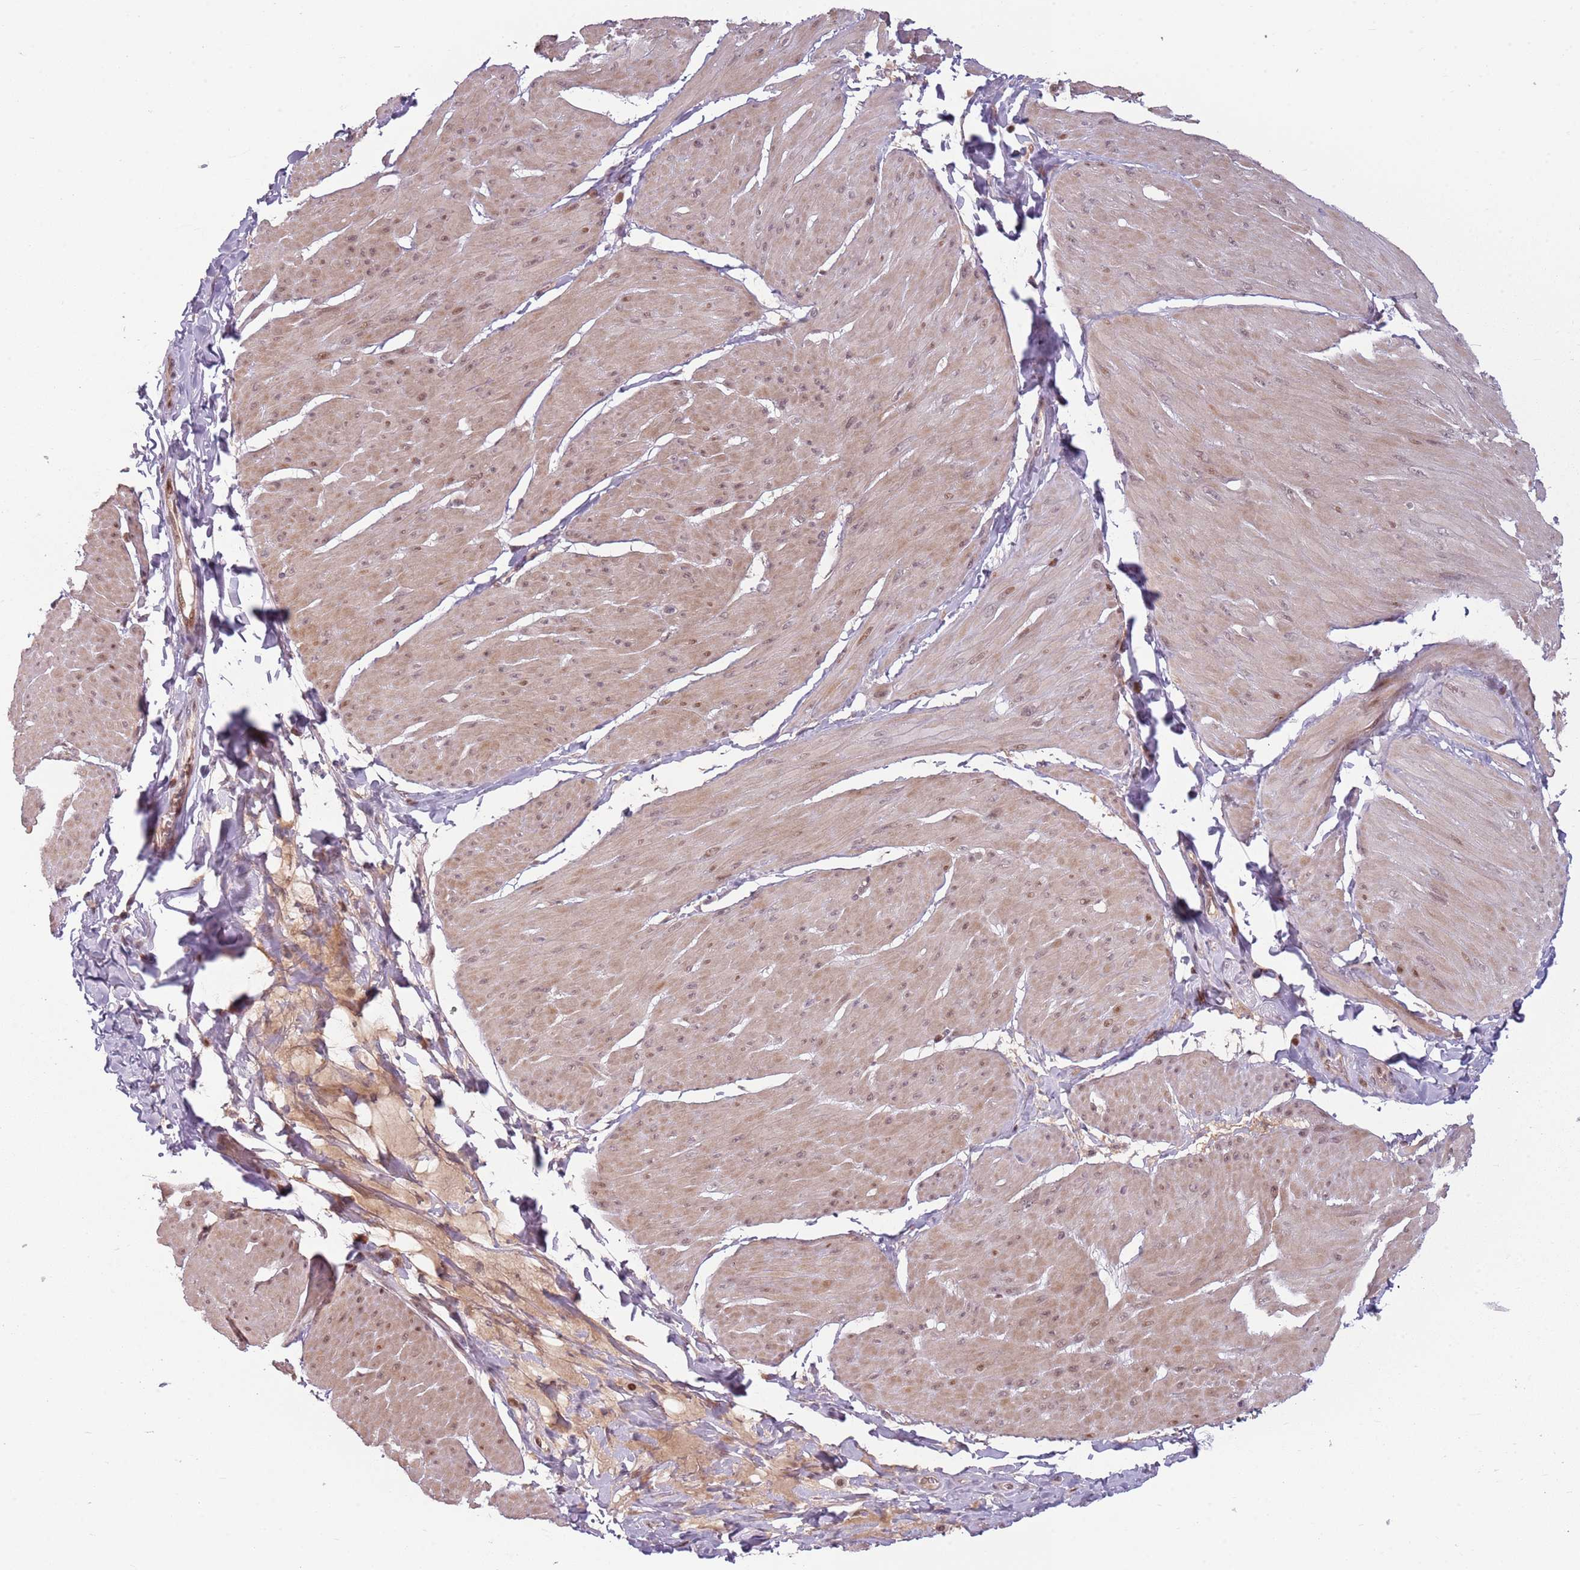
{"staining": {"intensity": "weak", "quantity": "25%-75%", "location": "cytoplasmic/membranous,nuclear"}, "tissue": "smooth muscle", "cell_type": "Smooth muscle cells", "image_type": "normal", "snomed": [{"axis": "morphology", "description": "Urothelial carcinoma, High grade"}, {"axis": "topography", "description": "Urinary bladder"}], "caption": "IHC of normal human smooth muscle exhibits low levels of weak cytoplasmic/membranous,nuclear positivity in approximately 25%-75% of smooth muscle cells.", "gene": "ADGRG1", "patient": {"sex": "male", "age": 46}}